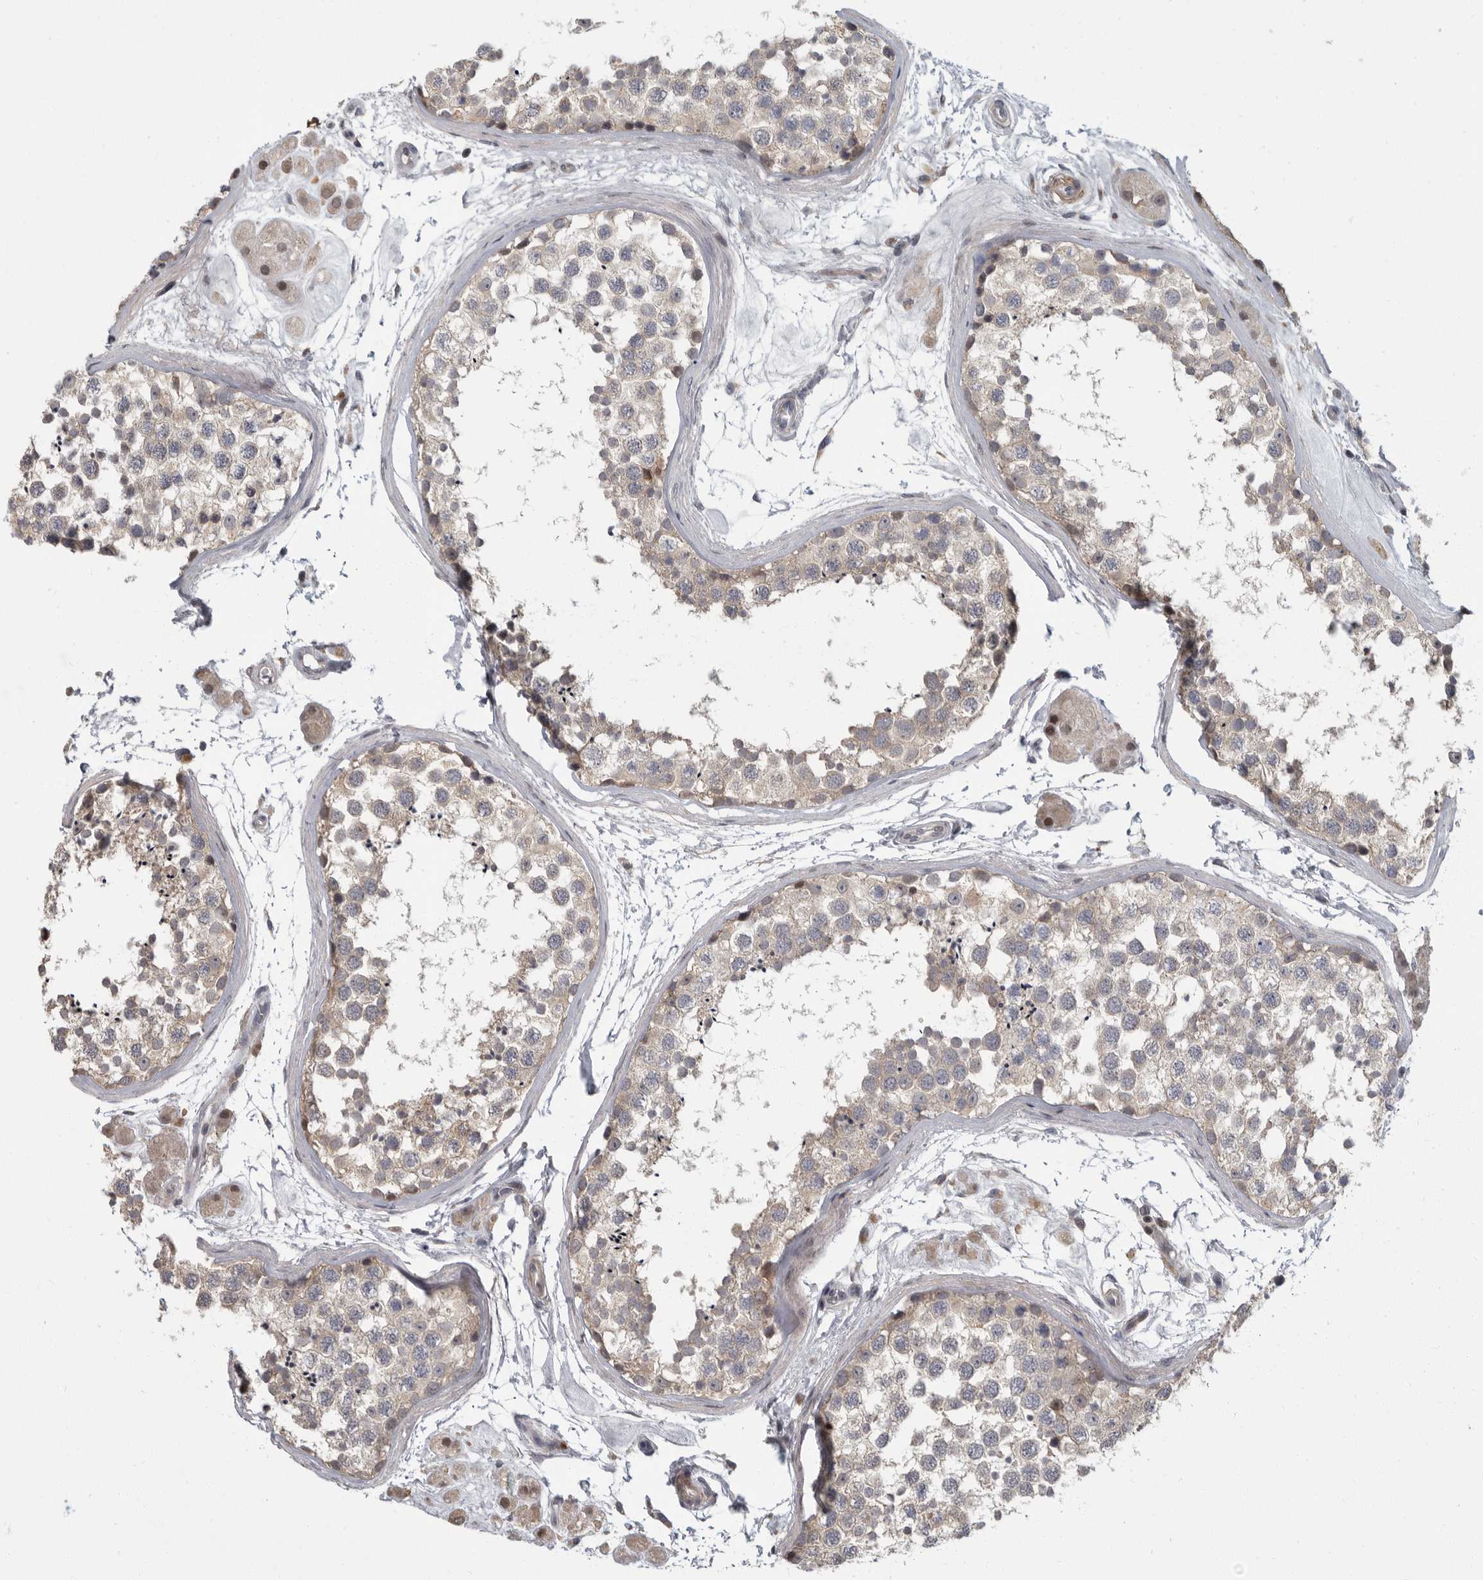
{"staining": {"intensity": "weak", "quantity": "<25%", "location": "cytoplasmic/membranous"}, "tissue": "testis", "cell_type": "Cells in seminiferous ducts", "image_type": "normal", "snomed": [{"axis": "morphology", "description": "Normal tissue, NOS"}, {"axis": "topography", "description": "Testis"}], "caption": "Cells in seminiferous ducts are negative for brown protein staining in unremarkable testis. (Immunohistochemistry, brightfield microscopy, high magnification).", "gene": "PDE7A", "patient": {"sex": "male", "age": 56}}